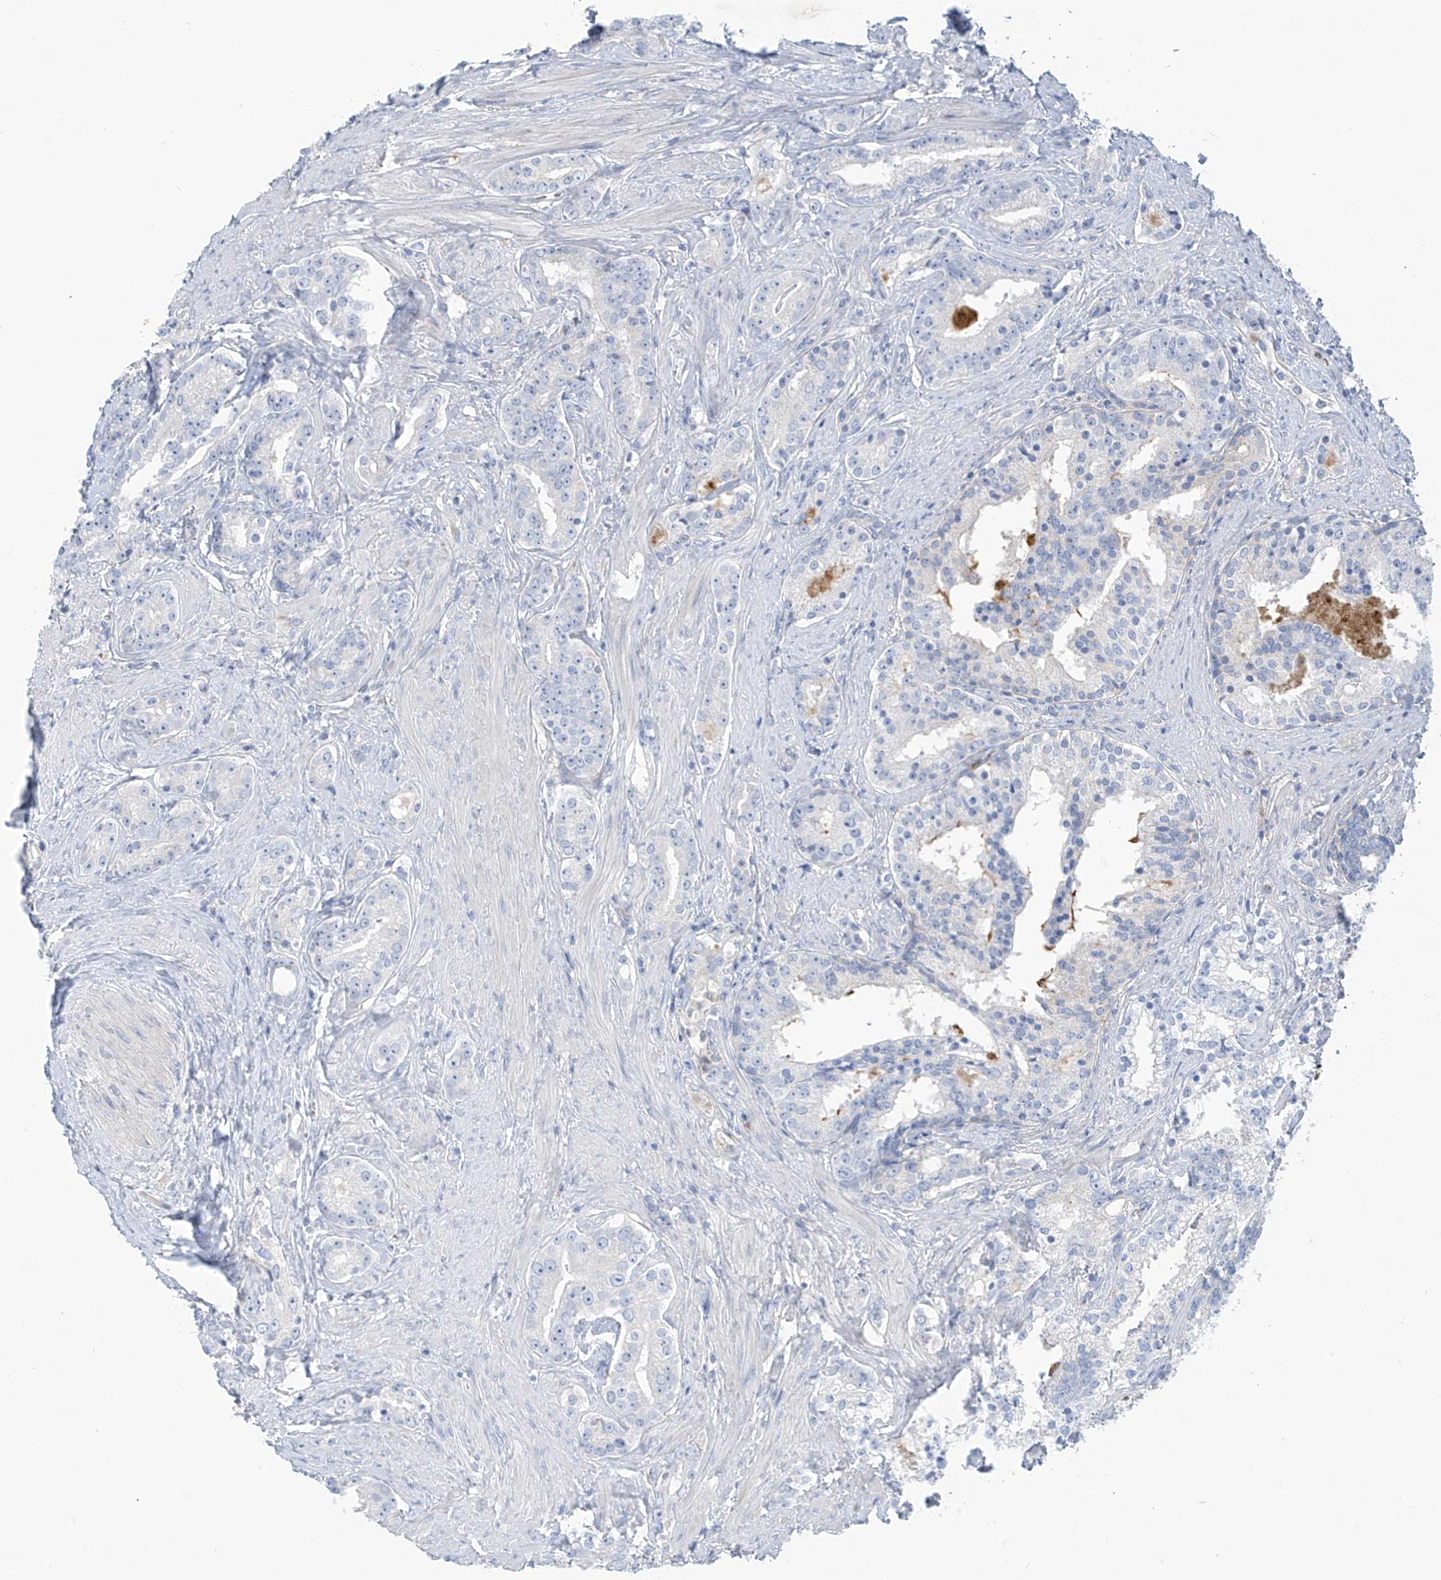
{"staining": {"intensity": "negative", "quantity": "none", "location": "none"}, "tissue": "prostate cancer", "cell_type": "Tumor cells", "image_type": "cancer", "snomed": [{"axis": "morphology", "description": "Adenocarcinoma, High grade"}, {"axis": "topography", "description": "Prostate"}], "caption": "Image shows no significant protein staining in tumor cells of prostate cancer (high-grade adenocarcinoma).", "gene": "FABP2", "patient": {"sex": "male", "age": 58}}